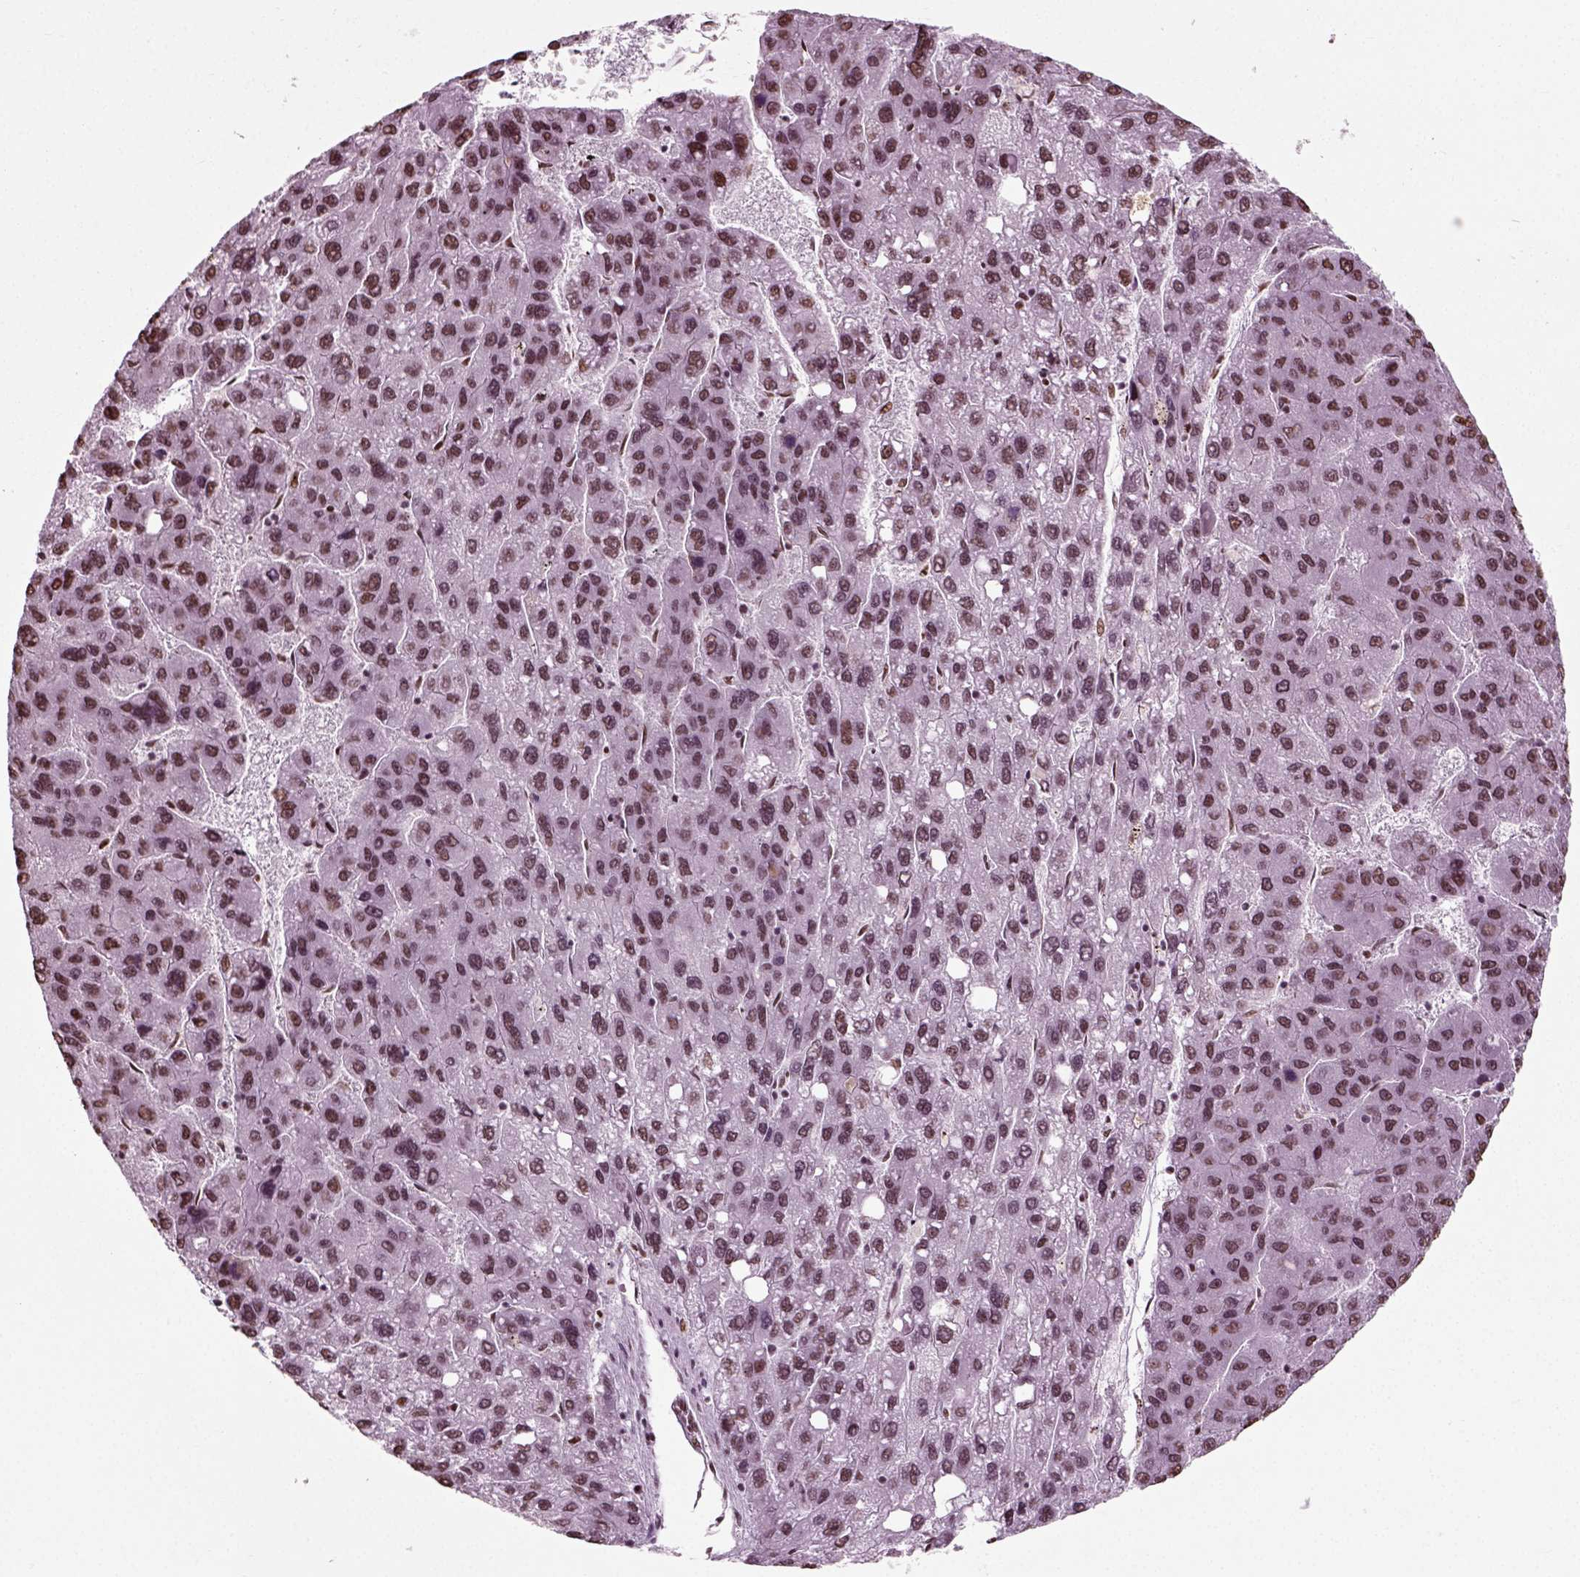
{"staining": {"intensity": "strong", "quantity": "25%-75%", "location": "nuclear"}, "tissue": "liver cancer", "cell_type": "Tumor cells", "image_type": "cancer", "snomed": [{"axis": "morphology", "description": "Carcinoma, Hepatocellular, NOS"}, {"axis": "topography", "description": "Liver"}], "caption": "Hepatocellular carcinoma (liver) stained for a protein displays strong nuclear positivity in tumor cells.", "gene": "POLR1H", "patient": {"sex": "female", "age": 82}}